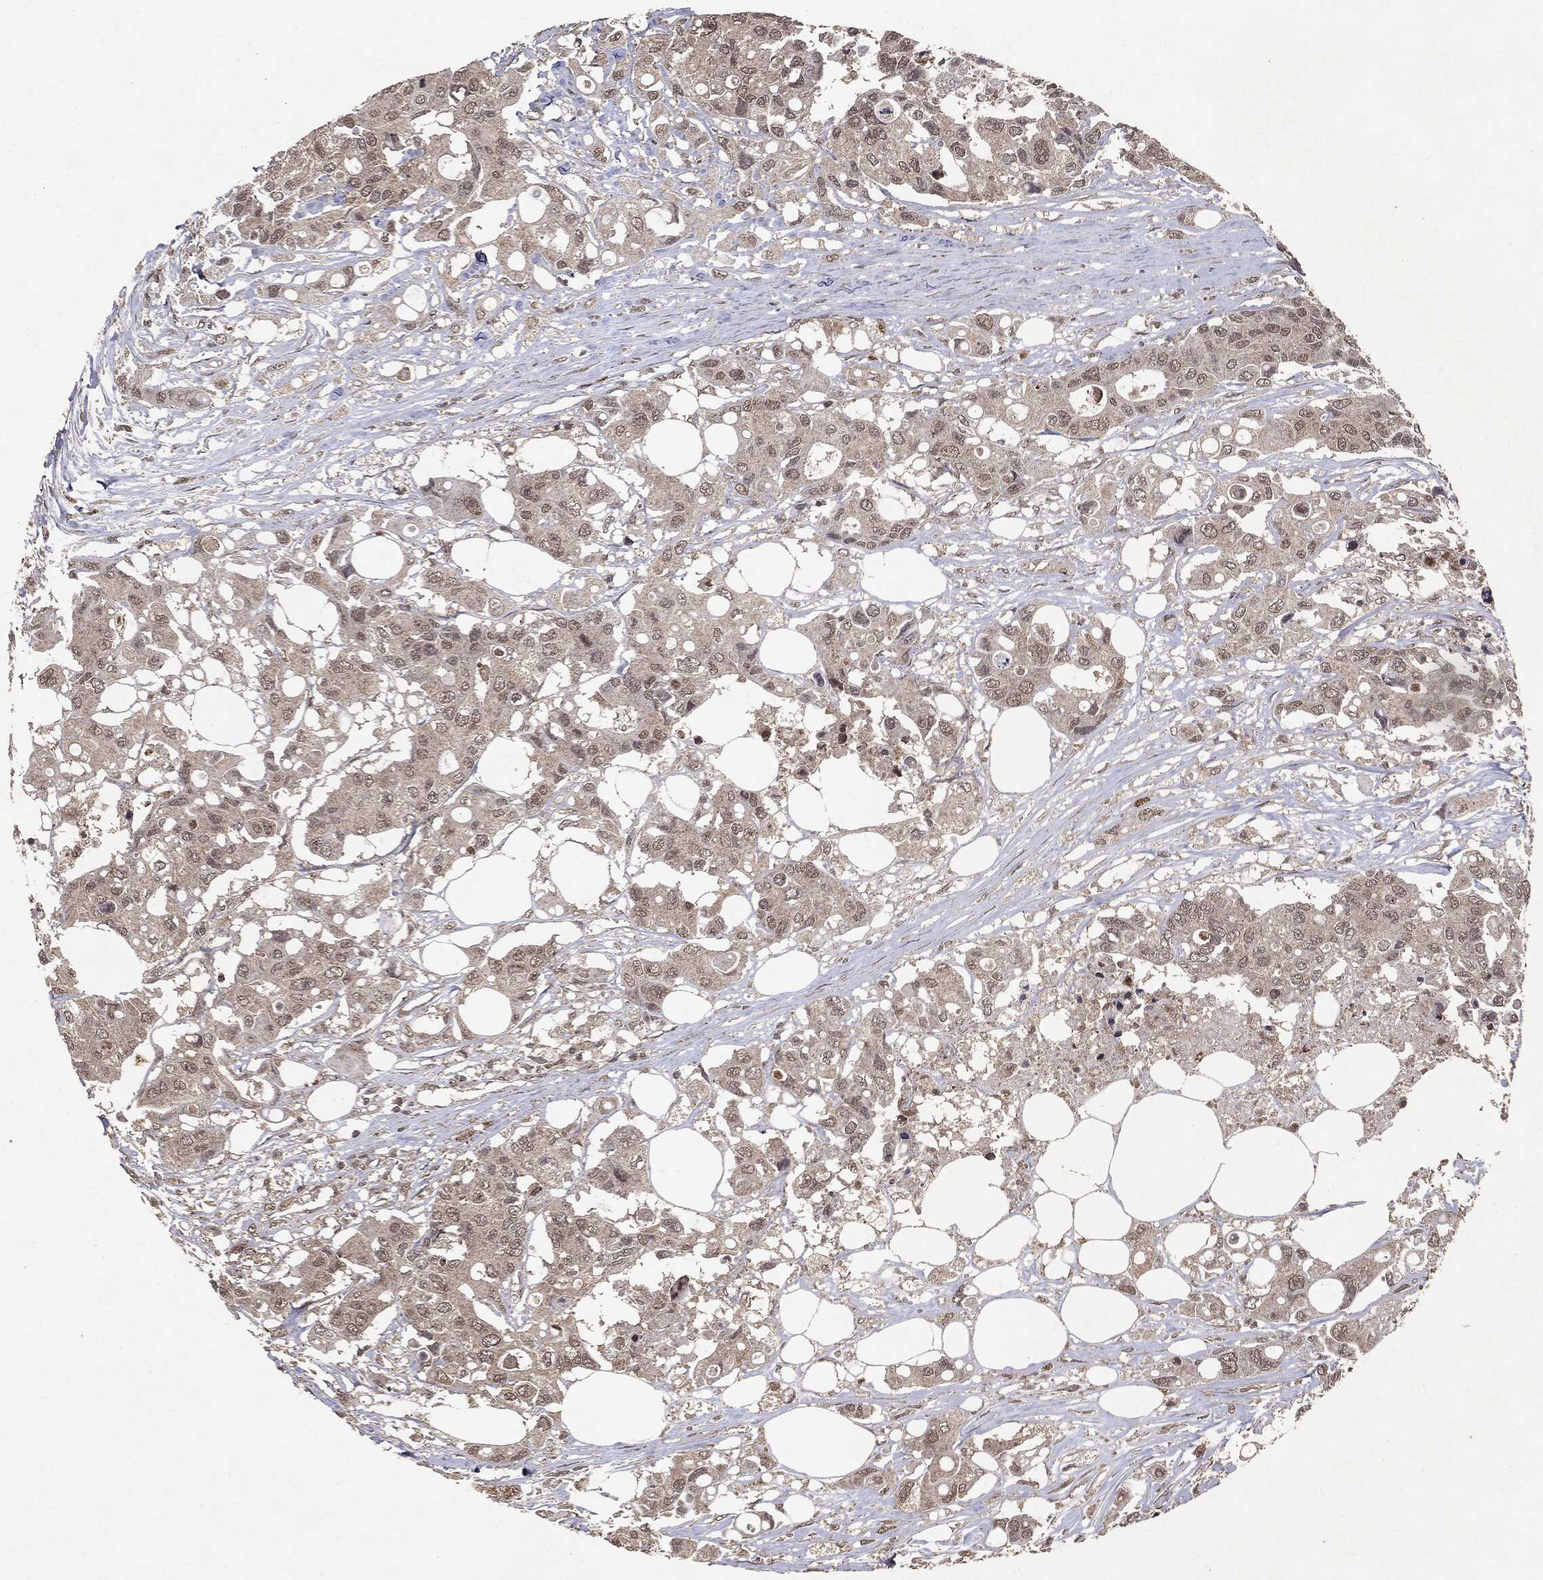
{"staining": {"intensity": "weak", "quantity": ">75%", "location": "cytoplasmic/membranous"}, "tissue": "colorectal cancer", "cell_type": "Tumor cells", "image_type": "cancer", "snomed": [{"axis": "morphology", "description": "Adenocarcinoma, NOS"}, {"axis": "topography", "description": "Colon"}], "caption": "A high-resolution histopathology image shows immunohistochemistry staining of colorectal cancer (adenocarcinoma), which exhibits weak cytoplasmic/membranous positivity in approximately >75% of tumor cells. (DAB (3,3'-diaminobenzidine) = brown stain, brightfield microscopy at high magnification).", "gene": "PEBP1", "patient": {"sex": "male", "age": 77}}